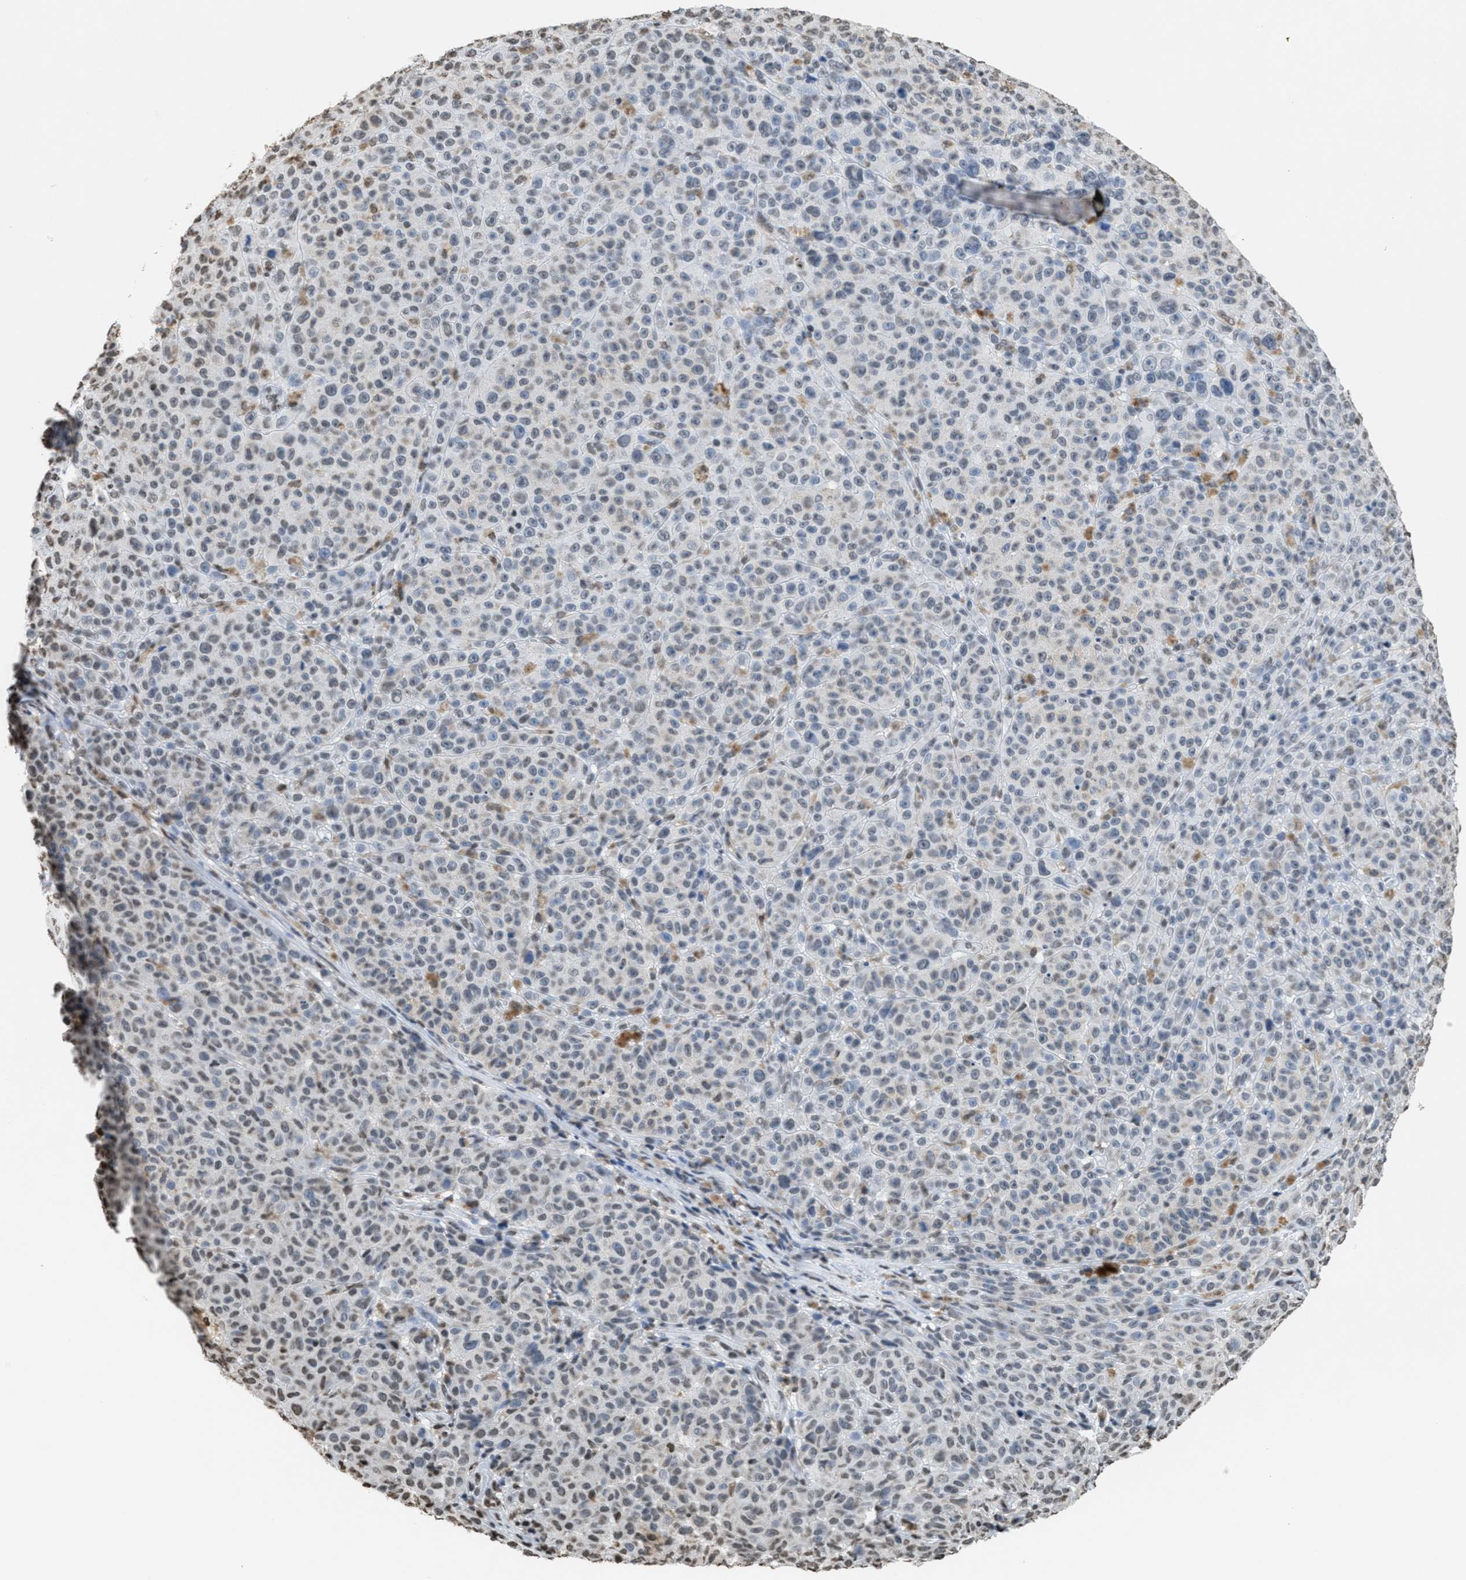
{"staining": {"intensity": "weak", "quantity": "<25%", "location": "nuclear"}, "tissue": "melanoma", "cell_type": "Tumor cells", "image_type": "cancer", "snomed": [{"axis": "morphology", "description": "Malignant melanoma, NOS"}, {"axis": "topography", "description": "Skin"}], "caption": "The photomicrograph demonstrates no staining of tumor cells in melanoma. (Brightfield microscopy of DAB (3,3'-diaminobenzidine) immunohistochemistry at high magnification).", "gene": "NUP88", "patient": {"sex": "female", "age": 82}}